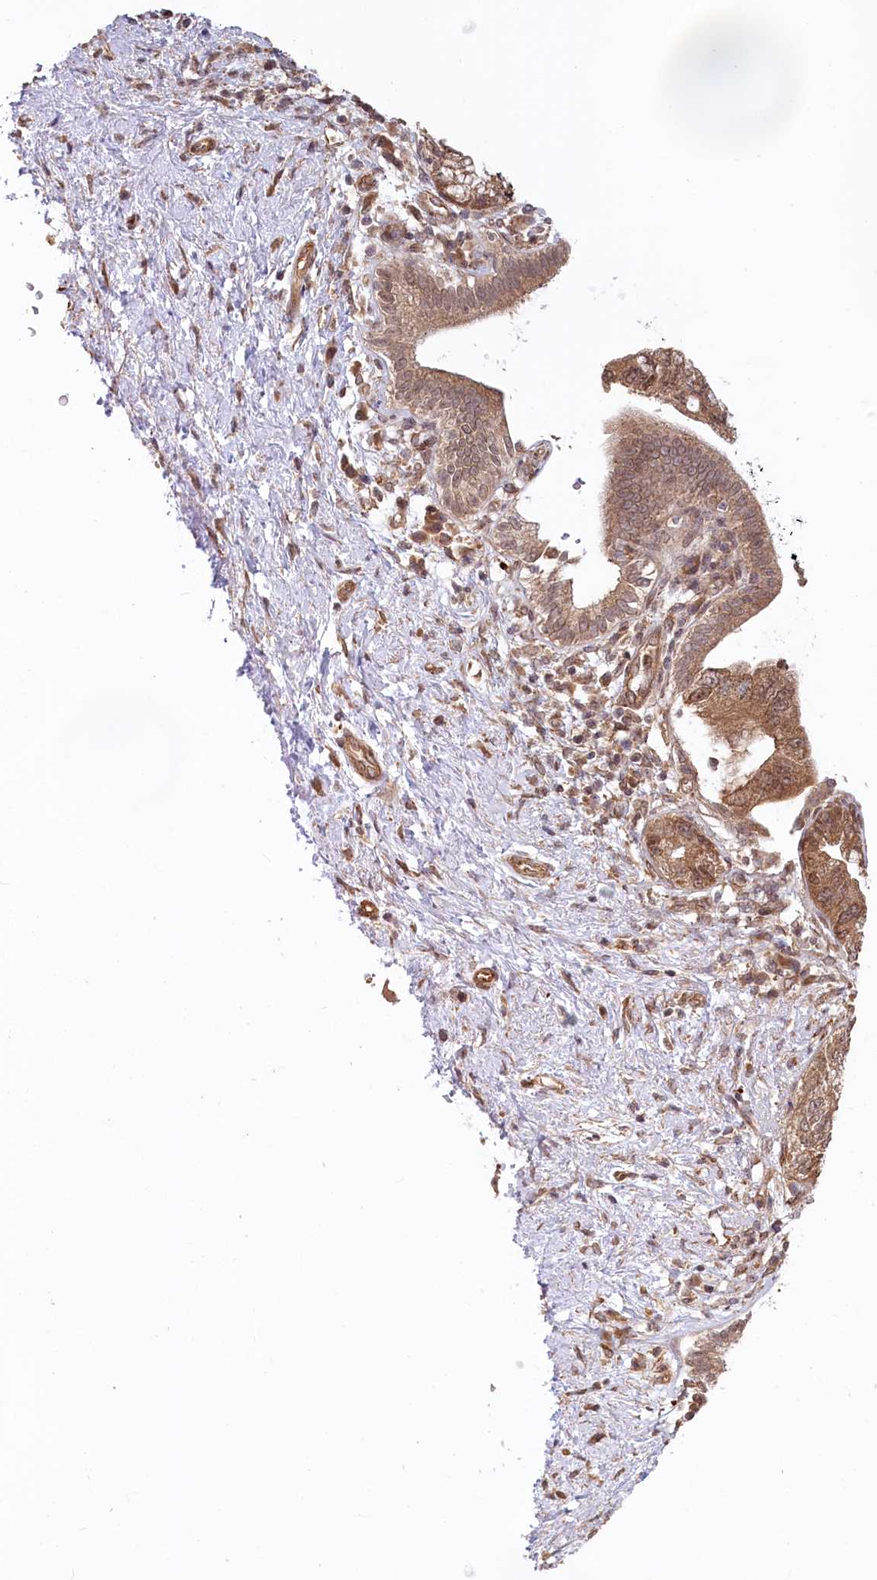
{"staining": {"intensity": "moderate", "quantity": ">75%", "location": "cytoplasmic/membranous,nuclear"}, "tissue": "pancreatic cancer", "cell_type": "Tumor cells", "image_type": "cancer", "snomed": [{"axis": "morphology", "description": "Adenocarcinoma, NOS"}, {"axis": "topography", "description": "Pancreas"}], "caption": "Pancreatic cancer tissue reveals moderate cytoplasmic/membranous and nuclear expression in approximately >75% of tumor cells, visualized by immunohistochemistry.", "gene": "CEP70", "patient": {"sex": "female", "age": 73}}